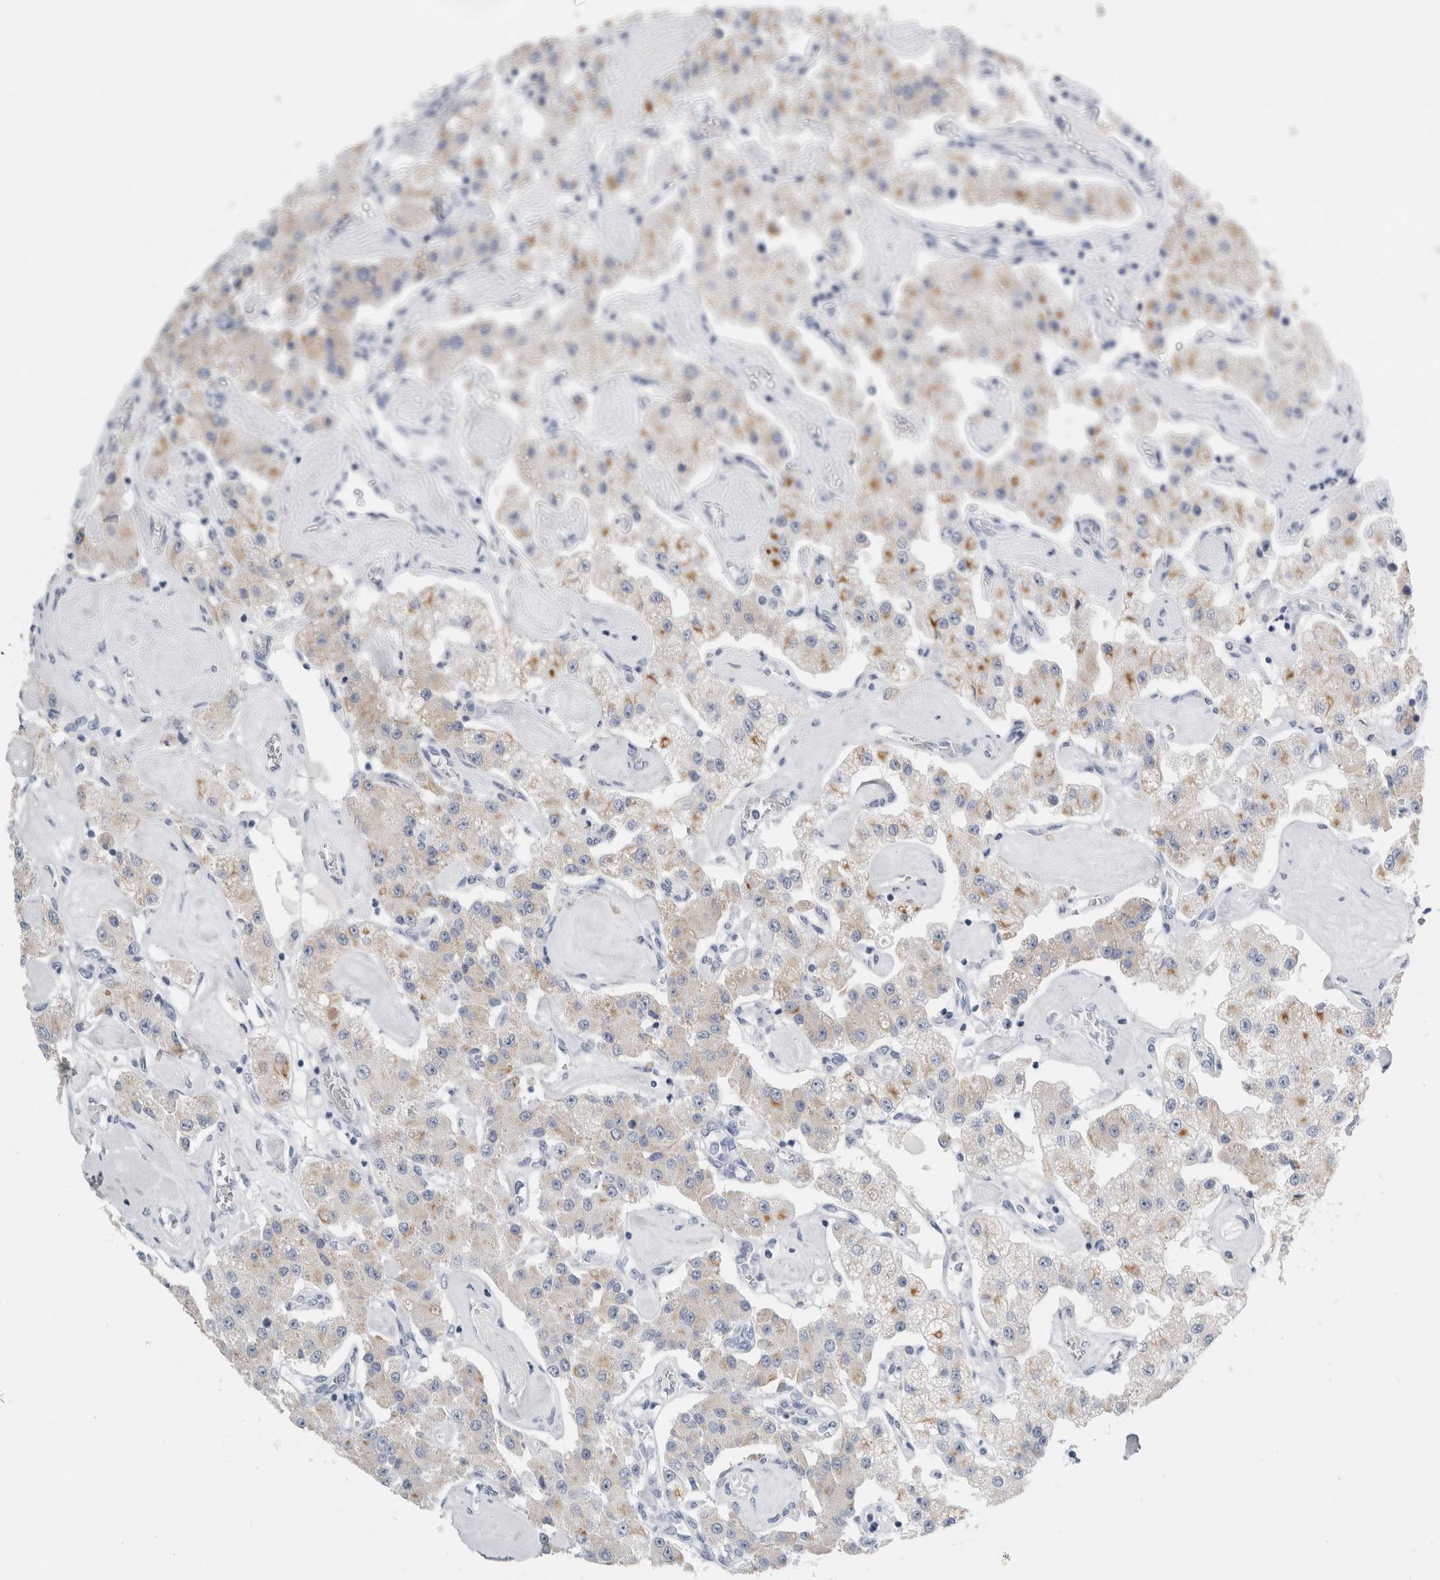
{"staining": {"intensity": "moderate", "quantity": "25%-75%", "location": "cytoplasmic/membranous"}, "tissue": "carcinoid", "cell_type": "Tumor cells", "image_type": "cancer", "snomed": [{"axis": "morphology", "description": "Carcinoid, malignant, NOS"}, {"axis": "topography", "description": "Pancreas"}], "caption": "Carcinoid (malignant) stained for a protein reveals moderate cytoplasmic/membranous positivity in tumor cells.", "gene": "RPH3AL", "patient": {"sex": "male", "age": 41}}